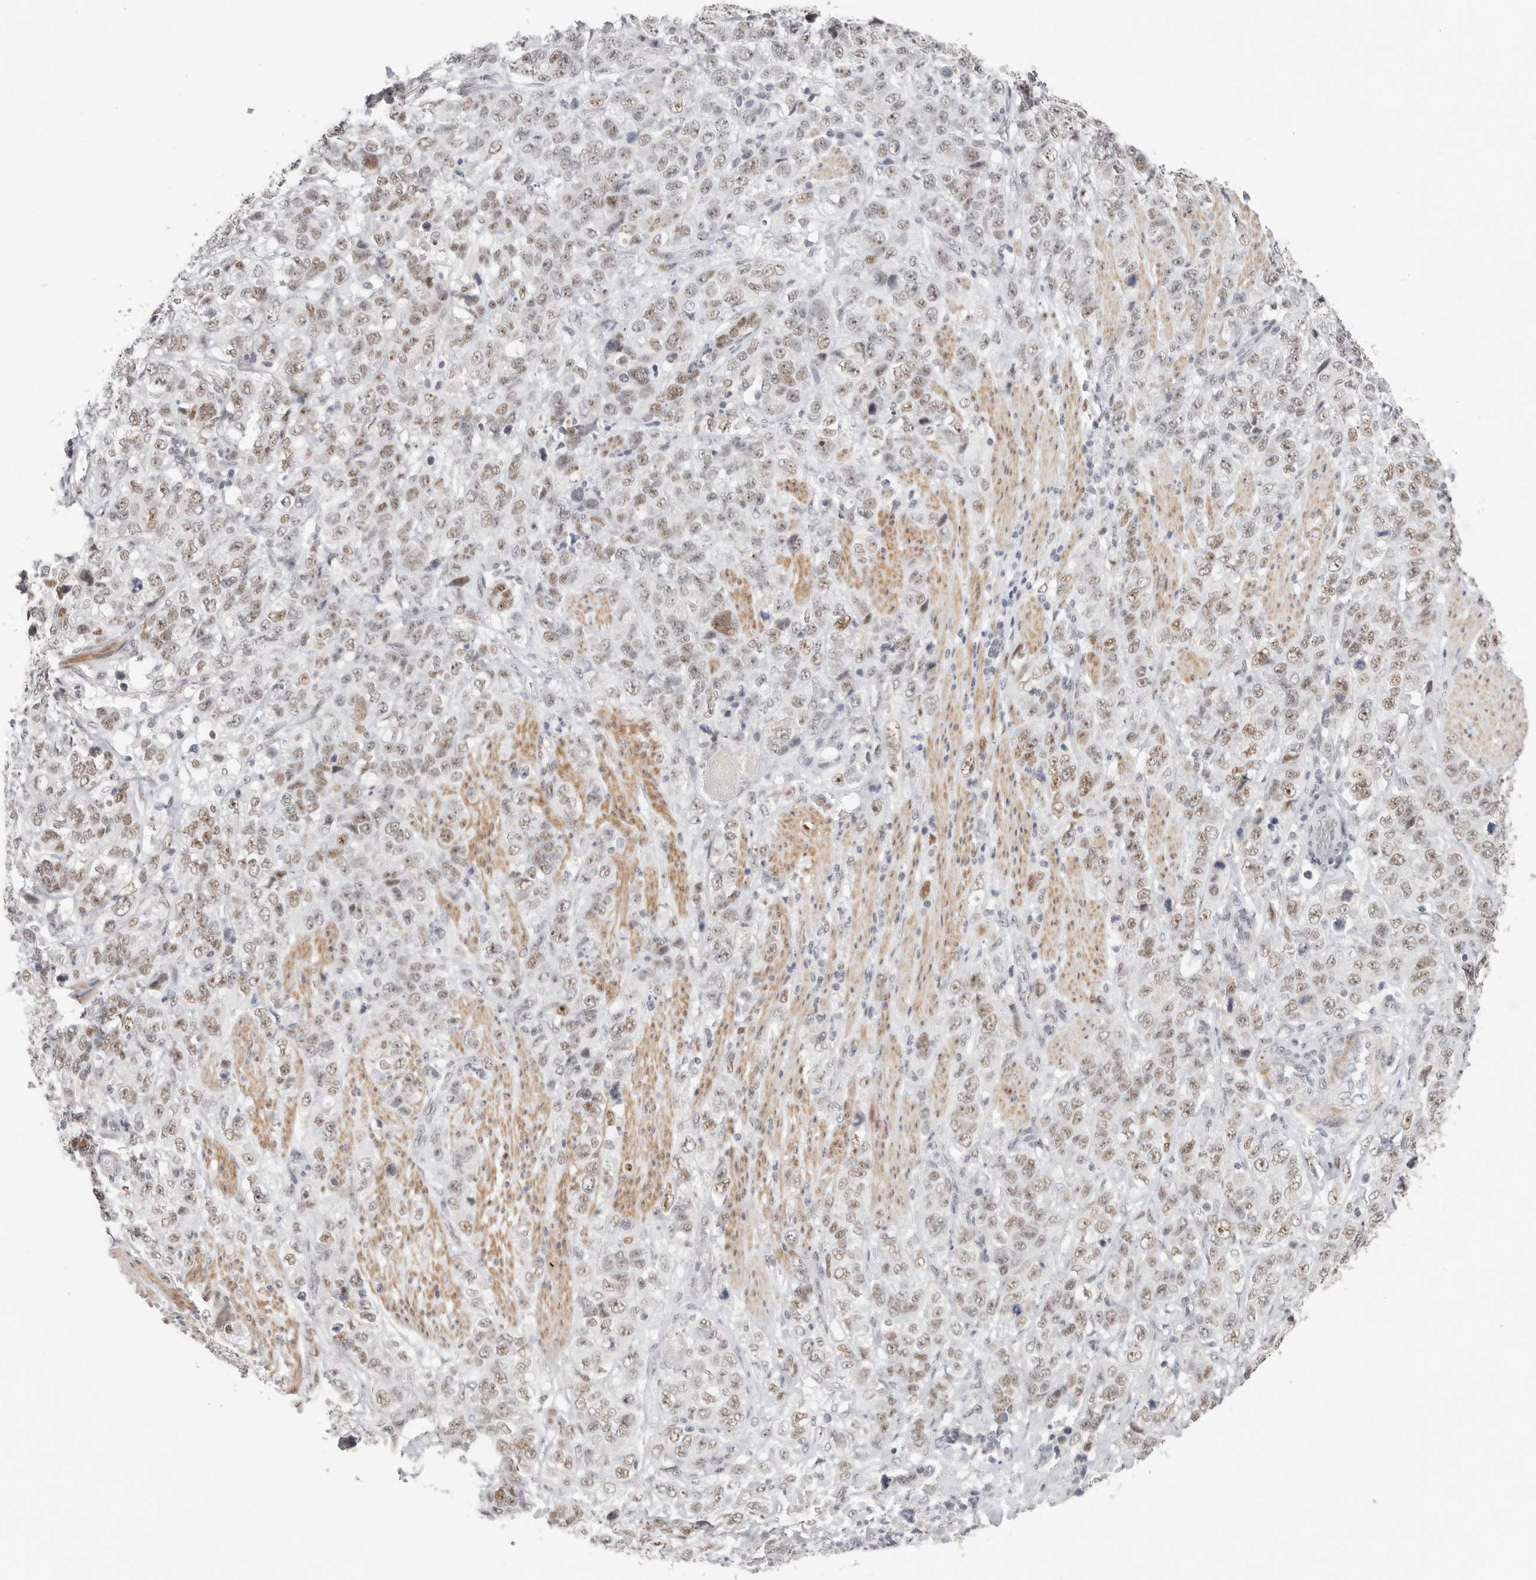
{"staining": {"intensity": "weak", "quantity": ">75%", "location": "nuclear"}, "tissue": "stomach cancer", "cell_type": "Tumor cells", "image_type": "cancer", "snomed": [{"axis": "morphology", "description": "Adenocarcinoma, NOS"}, {"axis": "topography", "description": "Stomach"}], "caption": "Protein staining by IHC shows weak nuclear positivity in about >75% of tumor cells in adenocarcinoma (stomach).", "gene": "LARP7", "patient": {"sex": "male", "age": 48}}